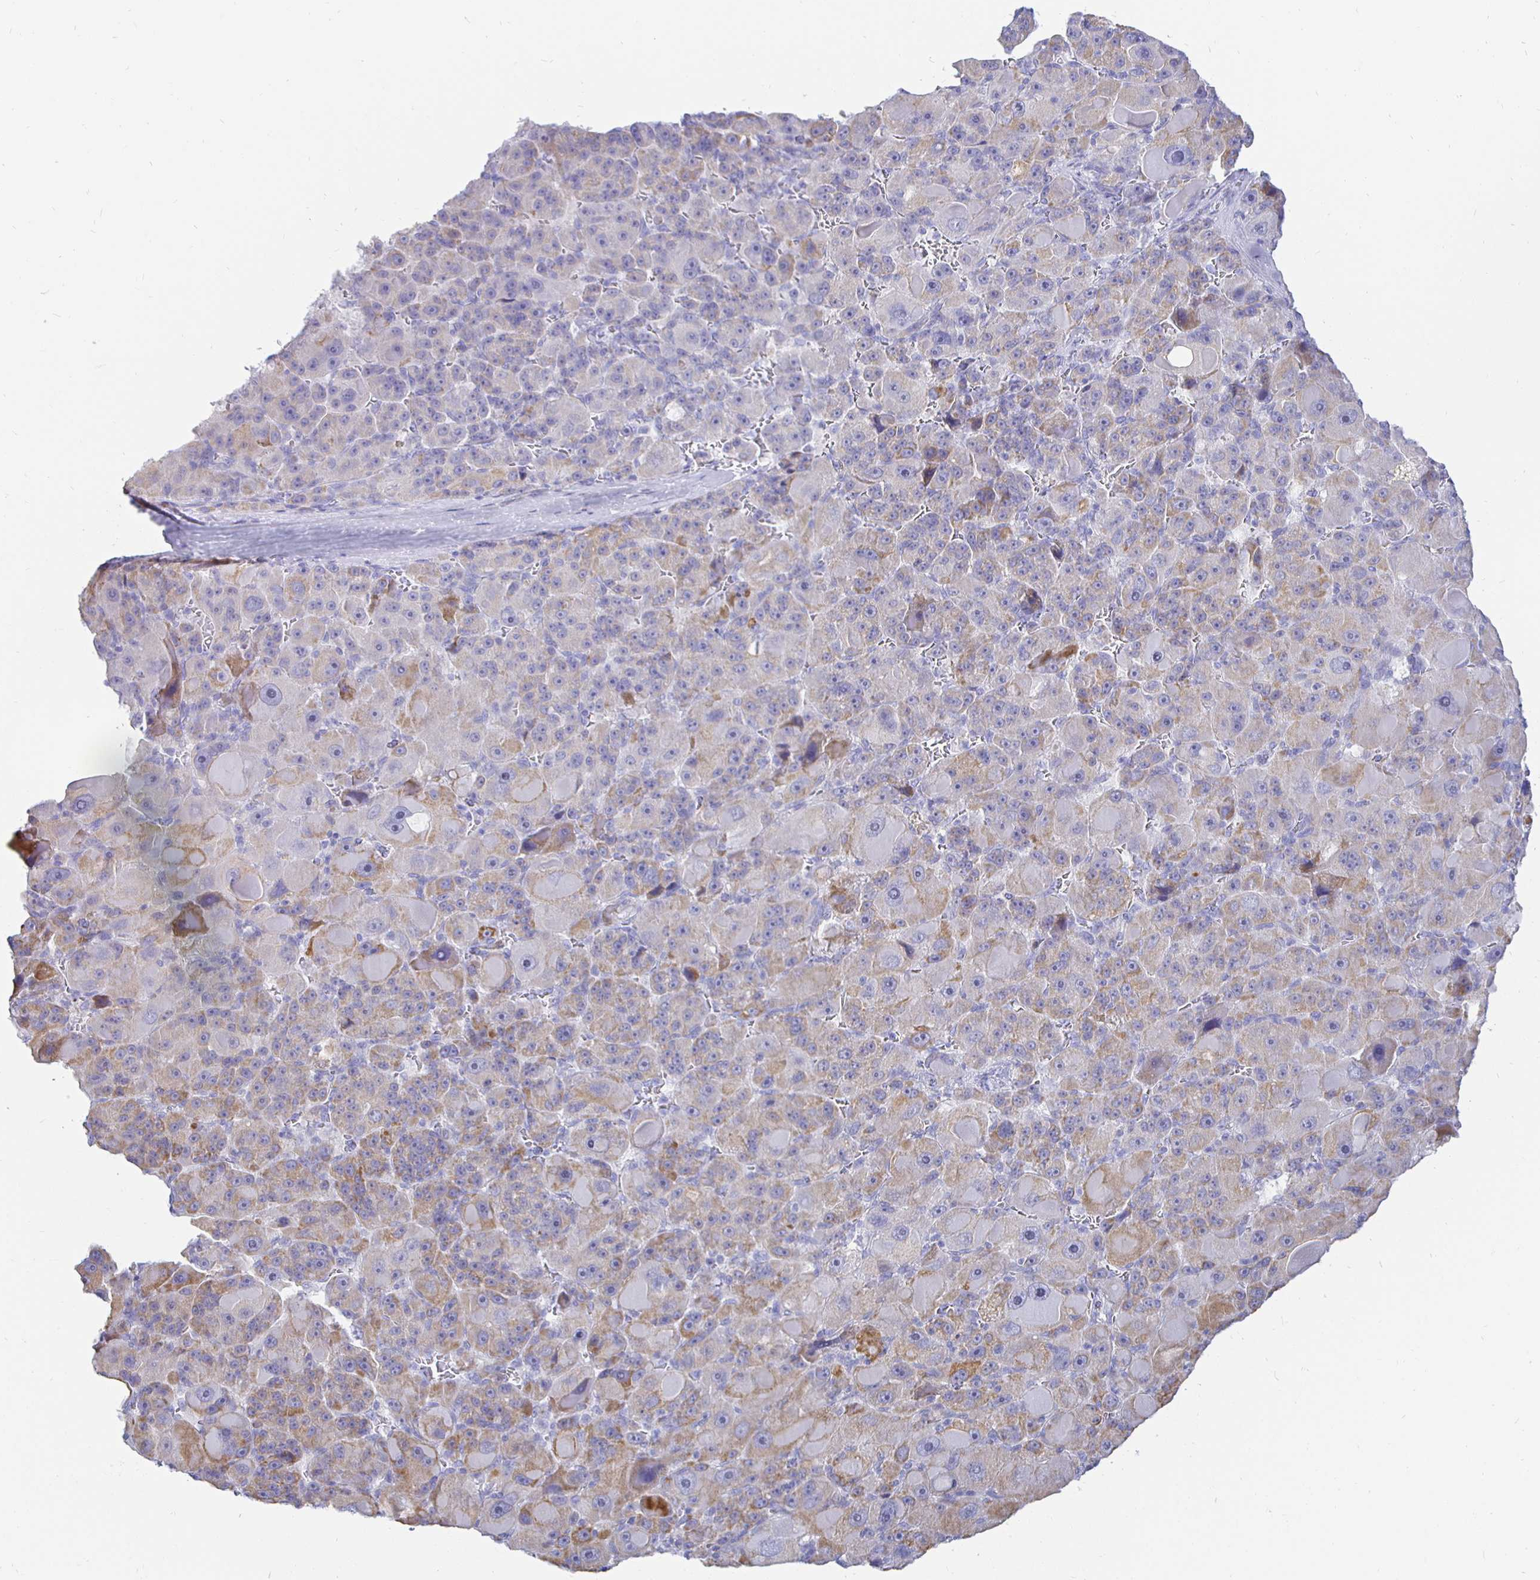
{"staining": {"intensity": "weak", "quantity": "<25%", "location": "cytoplasmic/membranous"}, "tissue": "liver cancer", "cell_type": "Tumor cells", "image_type": "cancer", "snomed": [{"axis": "morphology", "description": "Carcinoma, Hepatocellular, NOS"}, {"axis": "topography", "description": "Liver"}], "caption": "This is an immunohistochemistry (IHC) histopathology image of liver cancer (hepatocellular carcinoma). There is no staining in tumor cells.", "gene": "CR2", "patient": {"sex": "male", "age": 76}}